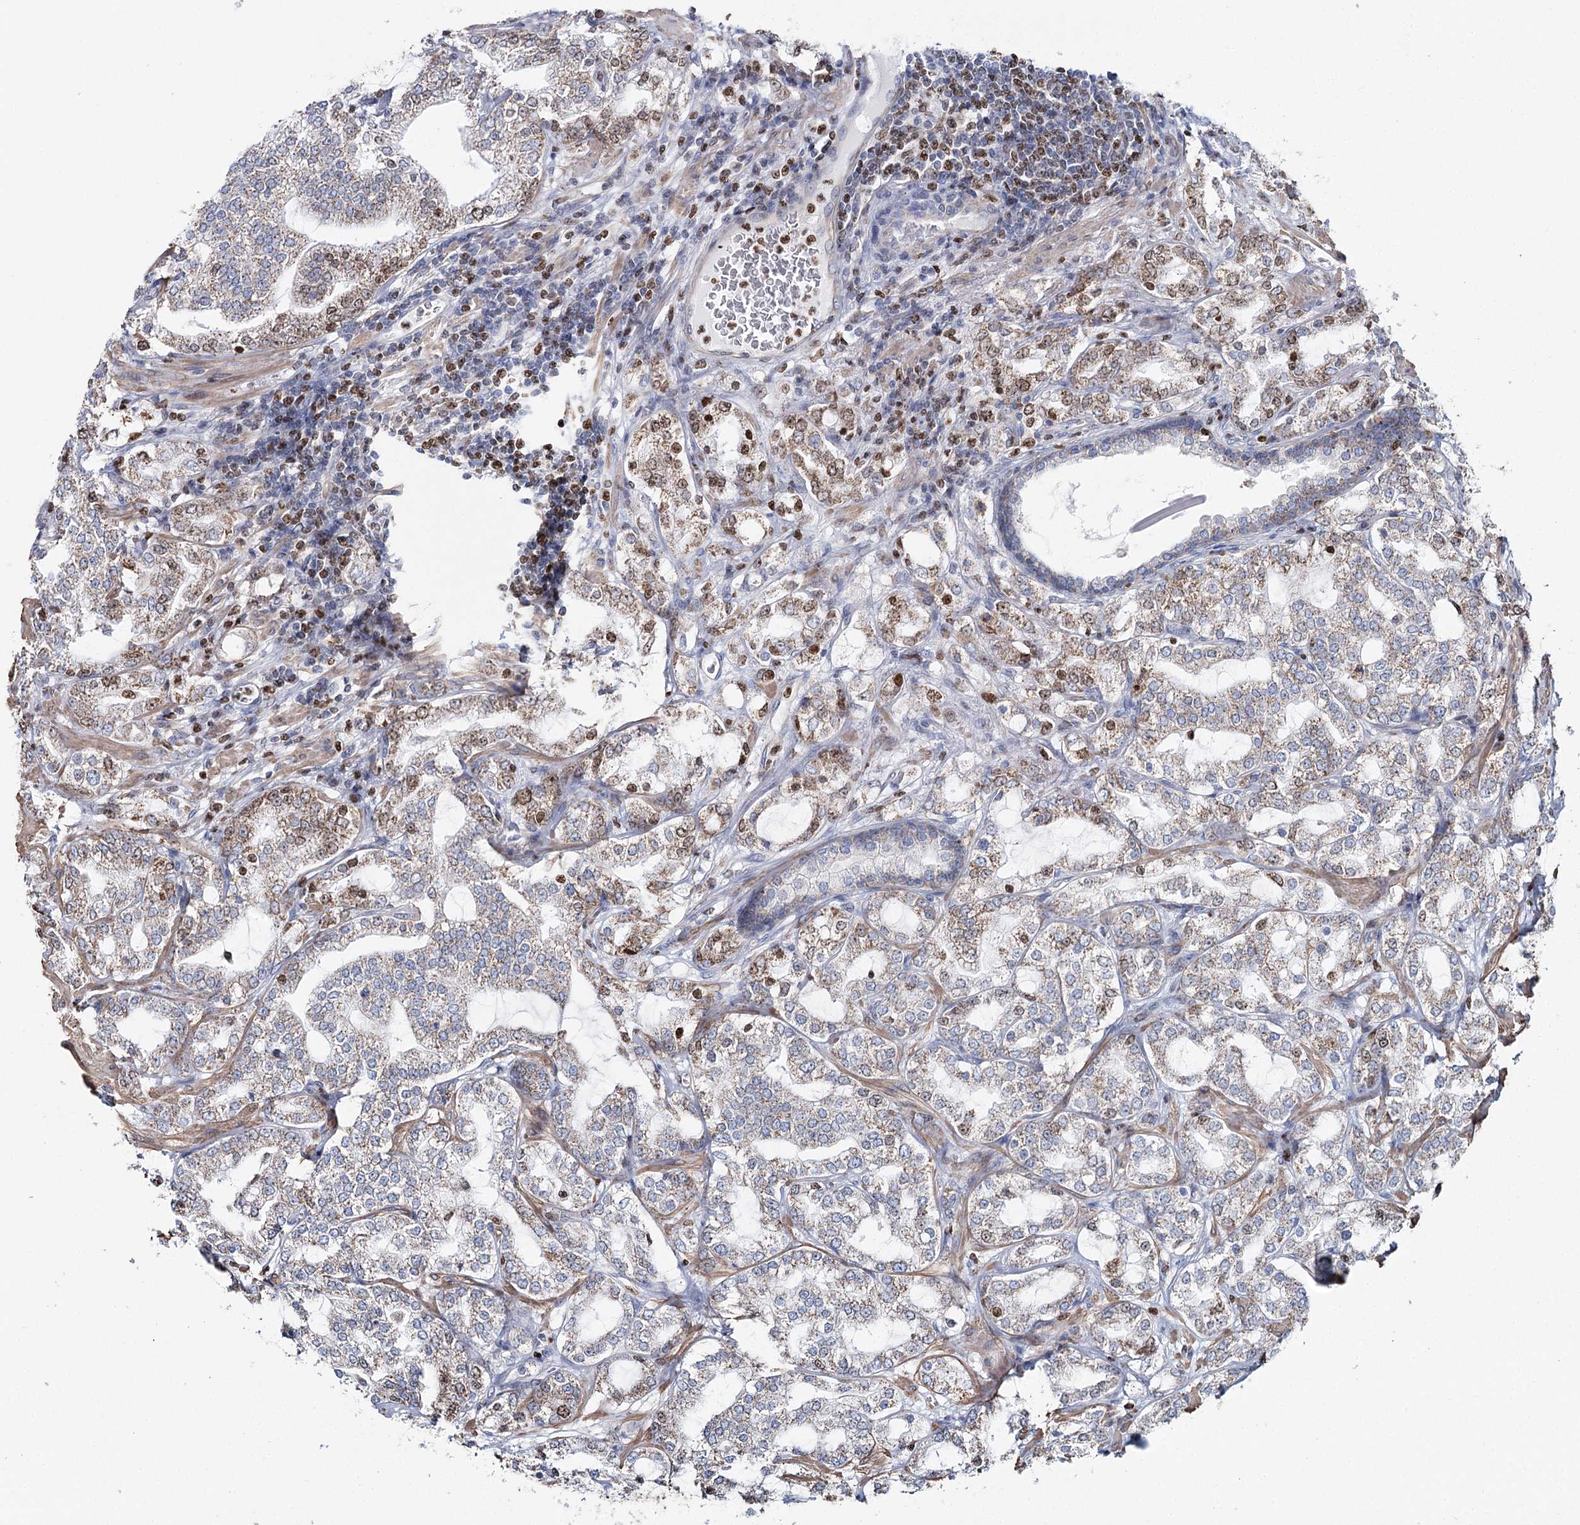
{"staining": {"intensity": "moderate", "quantity": "25%-75%", "location": "cytoplasmic/membranous"}, "tissue": "prostate cancer", "cell_type": "Tumor cells", "image_type": "cancer", "snomed": [{"axis": "morphology", "description": "Adenocarcinoma, High grade"}, {"axis": "topography", "description": "Prostate"}], "caption": "A medium amount of moderate cytoplasmic/membranous expression is identified in approximately 25%-75% of tumor cells in prostate high-grade adenocarcinoma tissue.", "gene": "PDHX", "patient": {"sex": "male", "age": 64}}